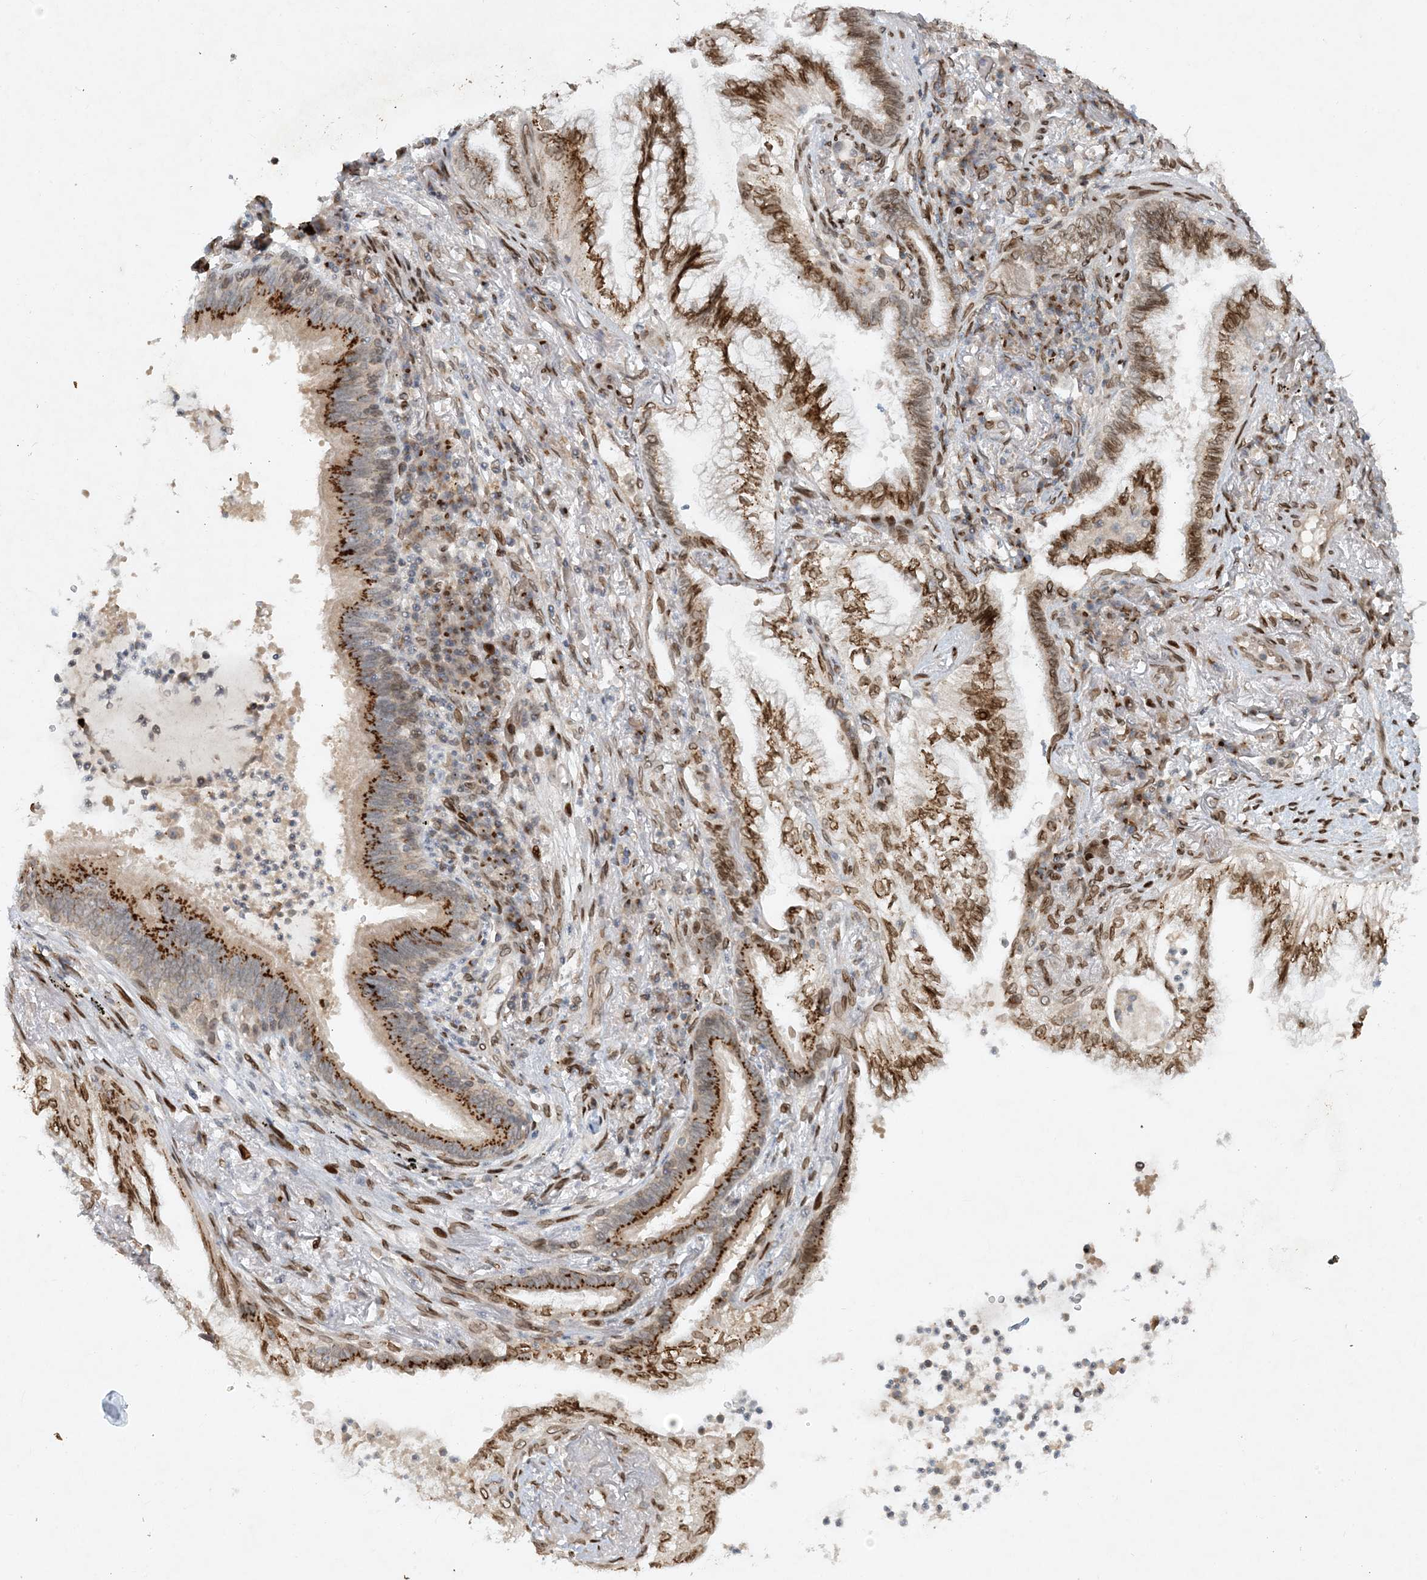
{"staining": {"intensity": "moderate", "quantity": ">75%", "location": "cytoplasmic/membranous,nuclear"}, "tissue": "lung cancer", "cell_type": "Tumor cells", "image_type": "cancer", "snomed": [{"axis": "morphology", "description": "Adenocarcinoma, NOS"}, {"axis": "topography", "description": "Lung"}], "caption": "The histopathology image shows a brown stain indicating the presence of a protein in the cytoplasmic/membranous and nuclear of tumor cells in lung cancer (adenocarcinoma). The protein is stained brown, and the nuclei are stained in blue (DAB (3,3'-diaminobenzidine) IHC with brightfield microscopy, high magnification).", "gene": "SLC35A2", "patient": {"sex": "female", "age": 70}}